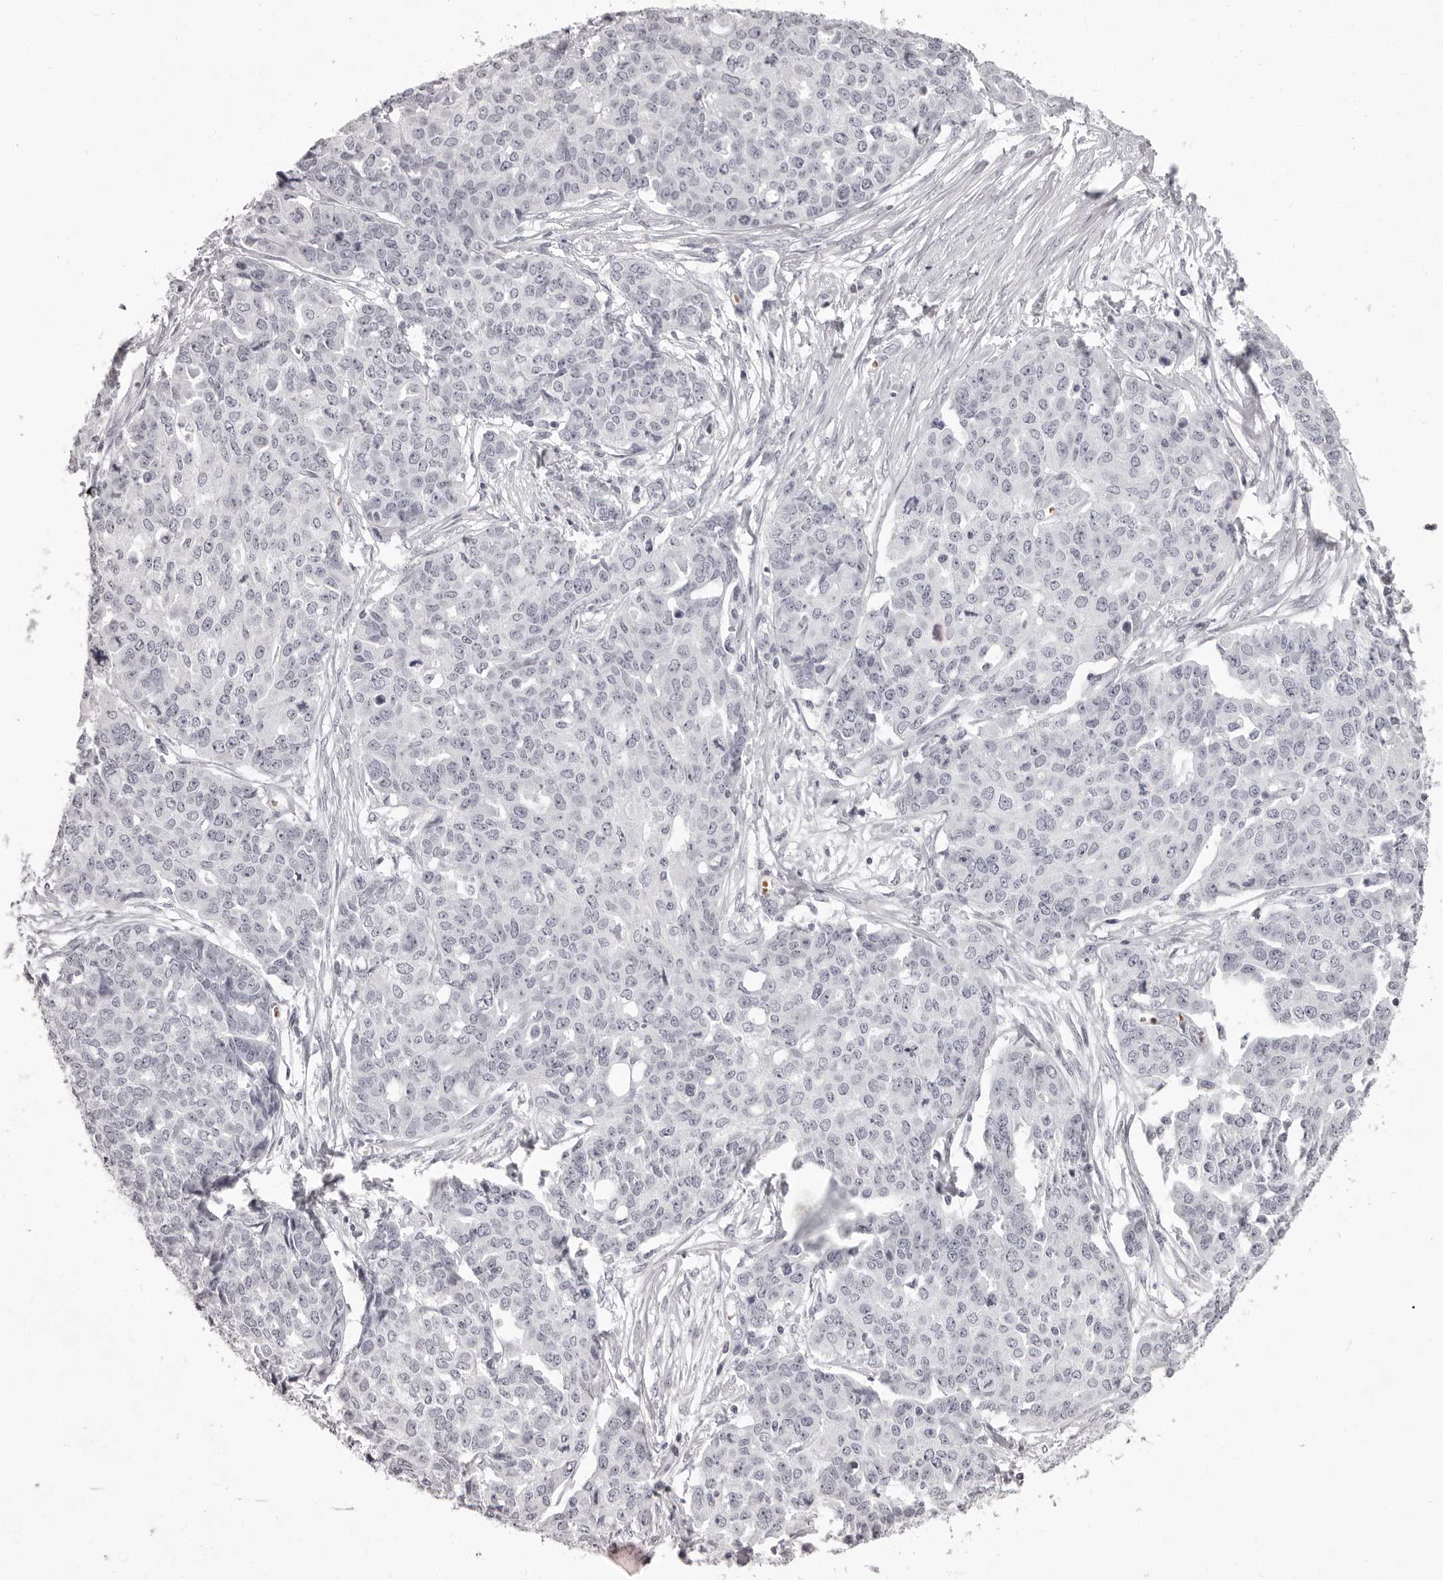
{"staining": {"intensity": "negative", "quantity": "none", "location": "none"}, "tissue": "ovarian cancer", "cell_type": "Tumor cells", "image_type": "cancer", "snomed": [{"axis": "morphology", "description": "Cystadenocarcinoma, serous, NOS"}, {"axis": "topography", "description": "Soft tissue"}, {"axis": "topography", "description": "Ovary"}], "caption": "Human ovarian cancer (serous cystadenocarcinoma) stained for a protein using immunohistochemistry exhibits no positivity in tumor cells.", "gene": "C8orf74", "patient": {"sex": "female", "age": 57}}